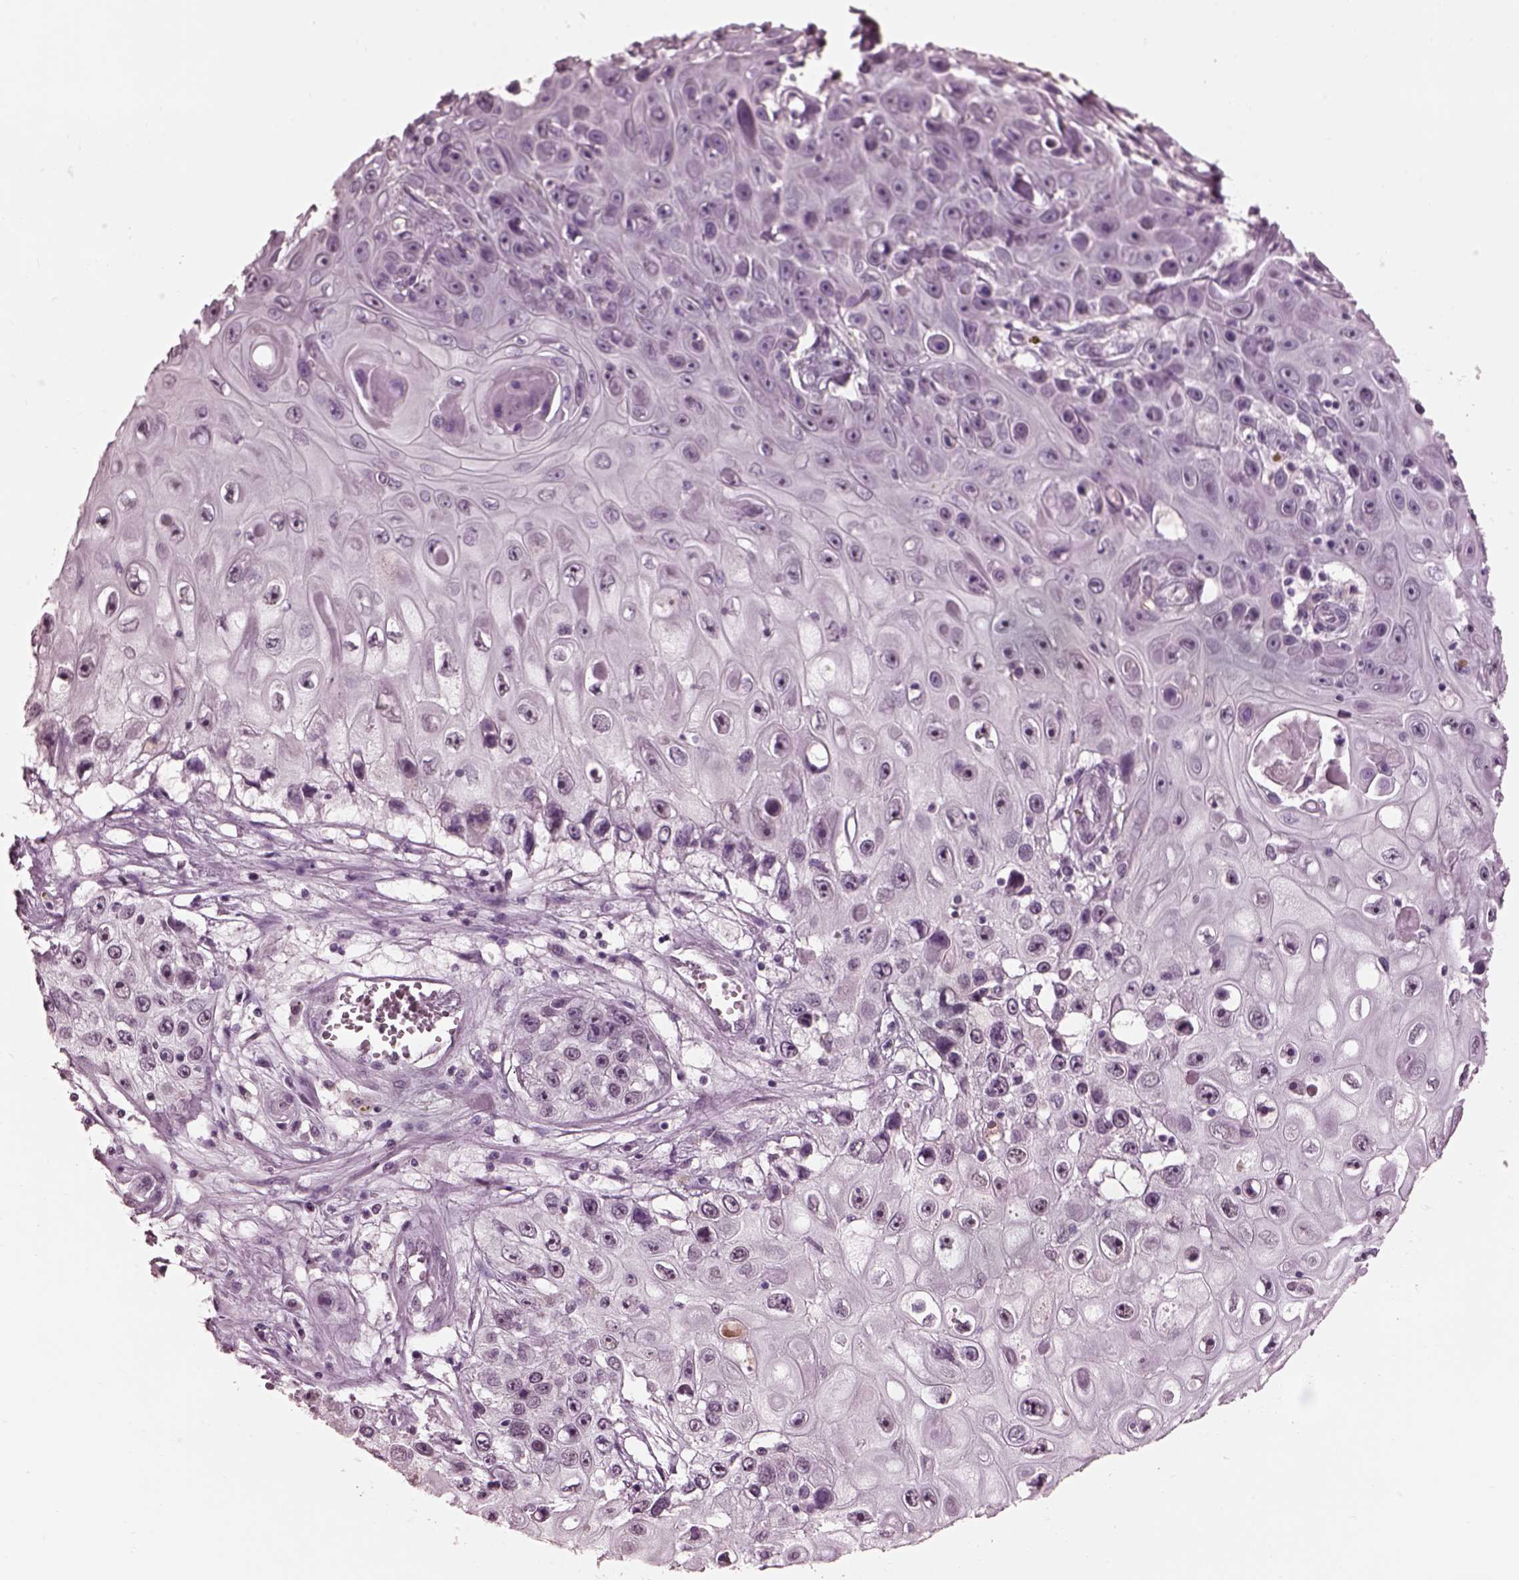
{"staining": {"intensity": "negative", "quantity": "none", "location": "none"}, "tissue": "skin cancer", "cell_type": "Tumor cells", "image_type": "cancer", "snomed": [{"axis": "morphology", "description": "Squamous cell carcinoma, NOS"}, {"axis": "topography", "description": "Skin"}], "caption": "Tumor cells show no significant expression in squamous cell carcinoma (skin).", "gene": "GARIN4", "patient": {"sex": "male", "age": 82}}